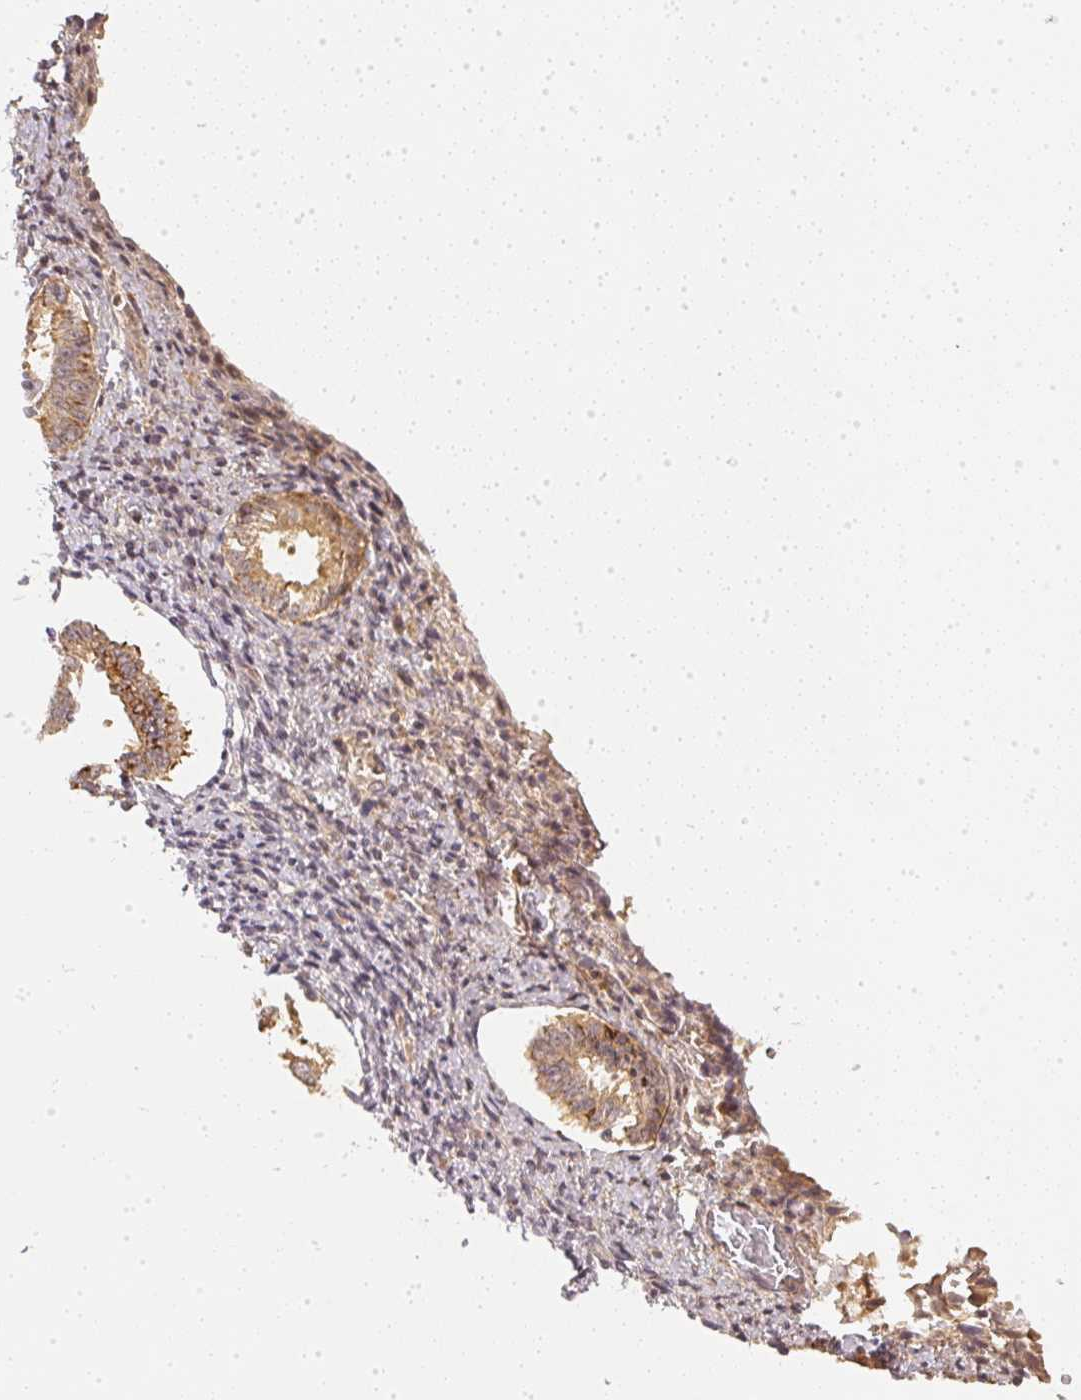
{"staining": {"intensity": "negative", "quantity": "none", "location": "none"}, "tissue": "endometrium", "cell_type": "Cells in endometrial stroma", "image_type": "normal", "snomed": [{"axis": "morphology", "description": "Normal tissue, NOS"}, {"axis": "topography", "description": "Endometrium"}], "caption": "DAB immunohistochemical staining of benign endometrium exhibits no significant expression in cells in endometrial stroma. (DAB (3,3'-diaminobenzidine) IHC visualized using brightfield microscopy, high magnification).", "gene": "SERPINE1", "patient": {"sex": "female", "age": 50}}